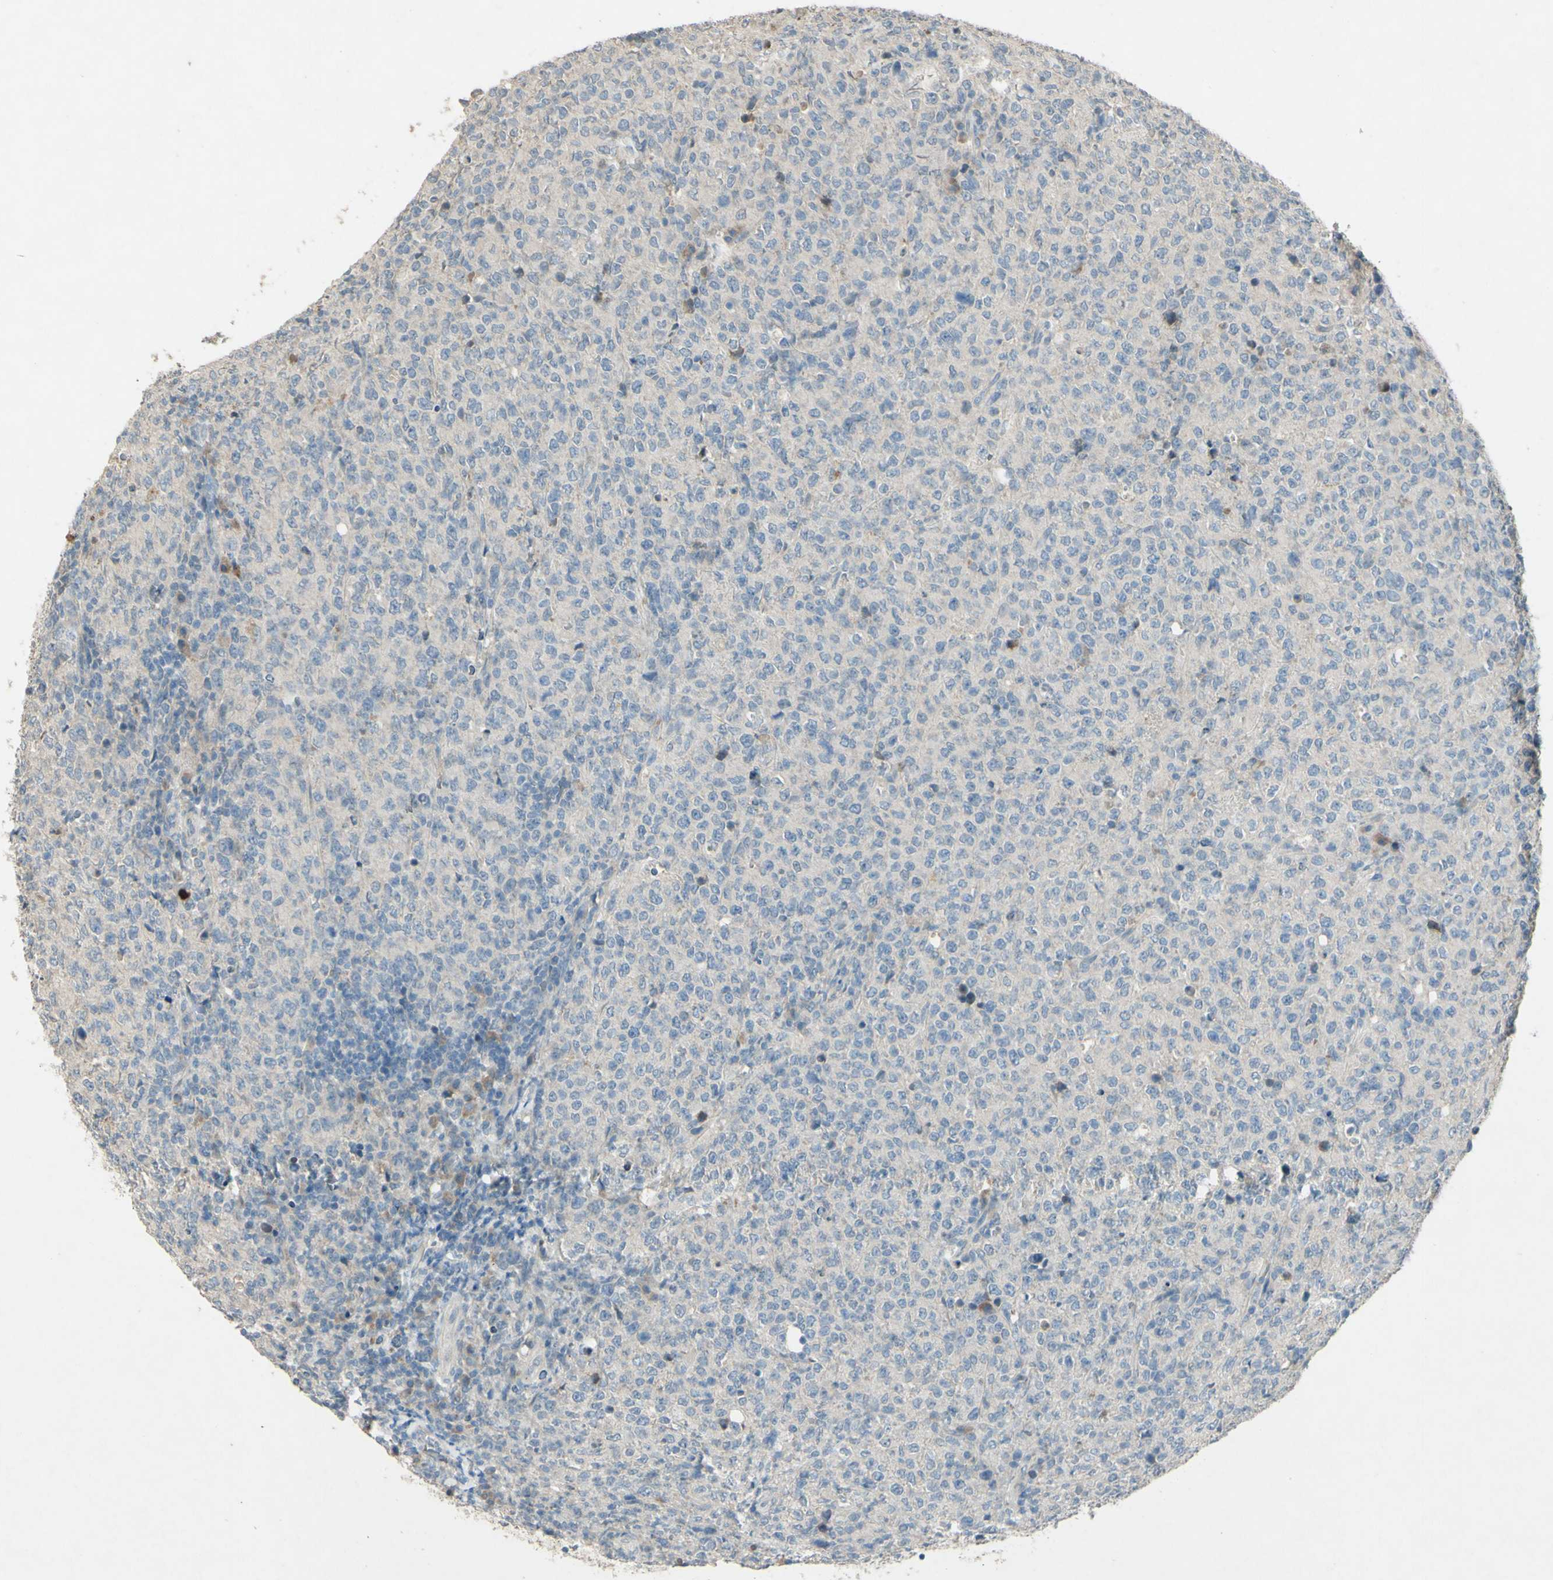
{"staining": {"intensity": "negative", "quantity": "none", "location": "none"}, "tissue": "lymphoma", "cell_type": "Tumor cells", "image_type": "cancer", "snomed": [{"axis": "morphology", "description": "Malignant lymphoma, non-Hodgkin's type, High grade"}, {"axis": "topography", "description": "Tonsil"}], "caption": "DAB immunohistochemical staining of human malignant lymphoma, non-Hodgkin's type (high-grade) displays no significant staining in tumor cells.", "gene": "TIMM21", "patient": {"sex": "female", "age": 36}}